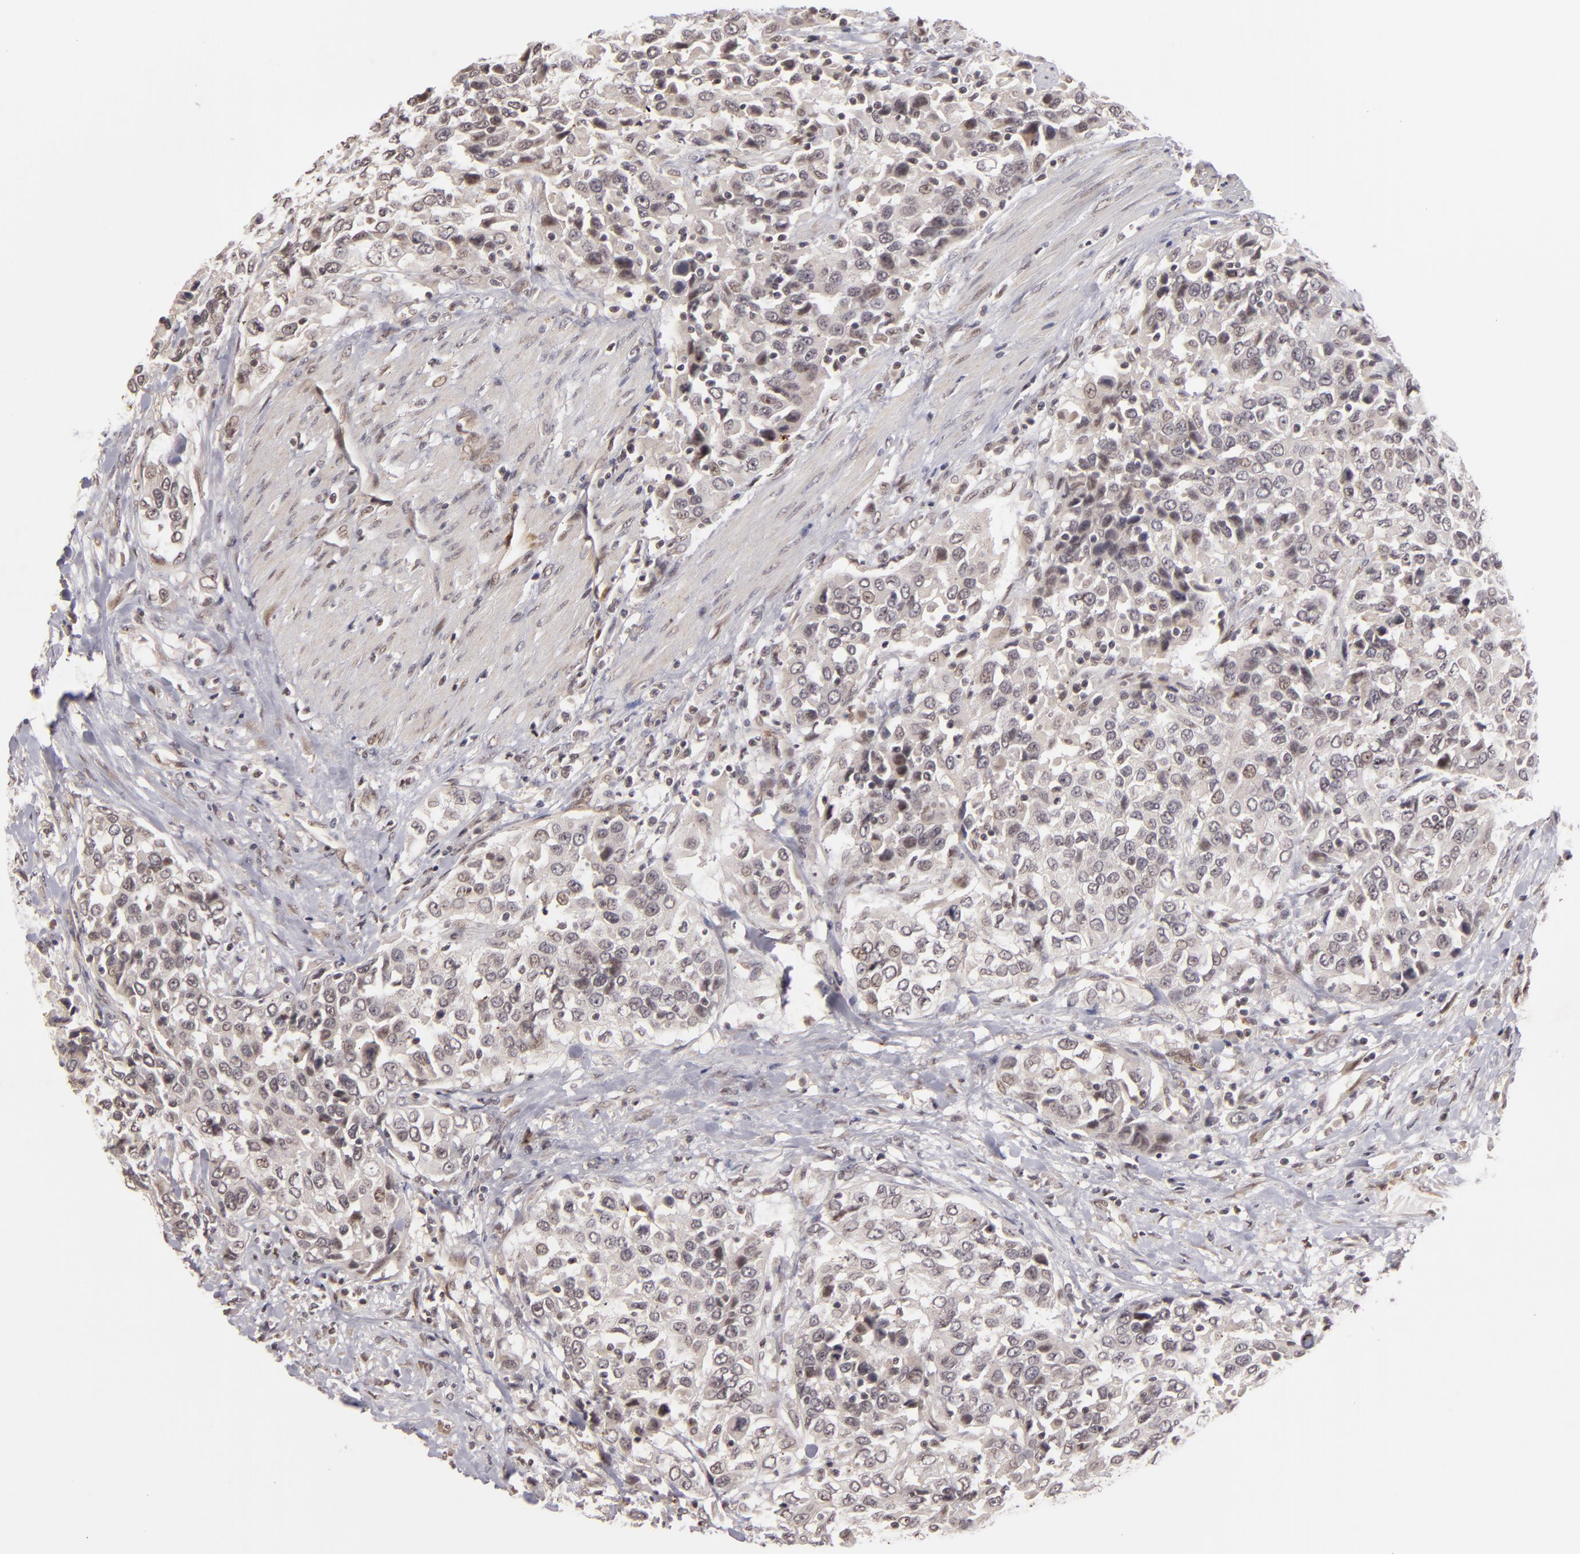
{"staining": {"intensity": "negative", "quantity": "none", "location": "none"}, "tissue": "urothelial cancer", "cell_type": "Tumor cells", "image_type": "cancer", "snomed": [{"axis": "morphology", "description": "Urothelial carcinoma, High grade"}, {"axis": "topography", "description": "Urinary bladder"}], "caption": "Immunohistochemical staining of urothelial cancer shows no significant staining in tumor cells.", "gene": "DFFA", "patient": {"sex": "female", "age": 80}}